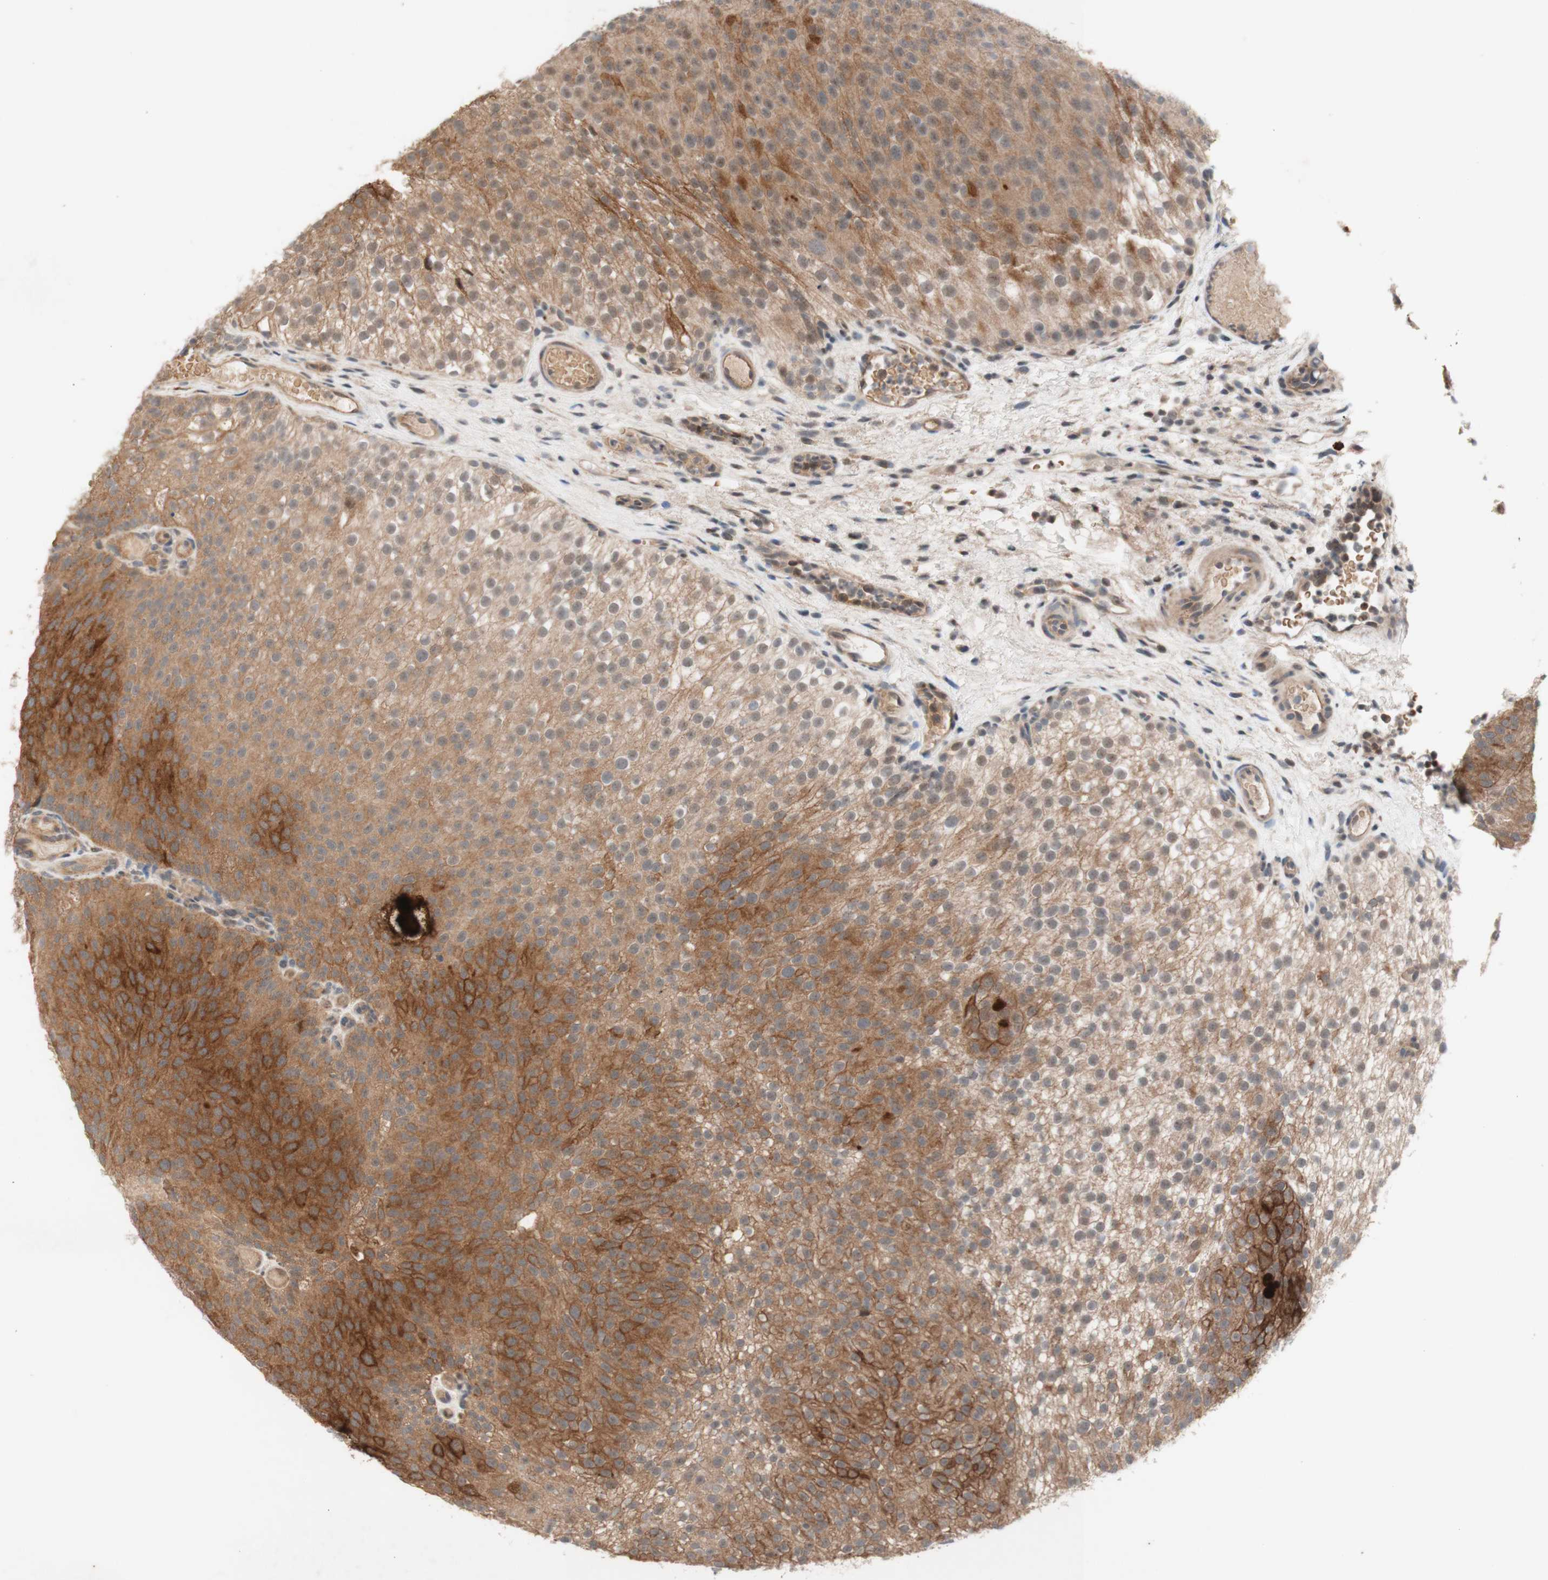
{"staining": {"intensity": "strong", "quantity": ">75%", "location": "cytoplasmic/membranous"}, "tissue": "urothelial cancer", "cell_type": "Tumor cells", "image_type": "cancer", "snomed": [{"axis": "morphology", "description": "Urothelial carcinoma, Low grade"}, {"axis": "topography", "description": "Urinary bladder"}], "caption": "Protein staining of urothelial cancer tissue displays strong cytoplasmic/membranous positivity in approximately >75% of tumor cells.", "gene": "CD55", "patient": {"sex": "male", "age": 78}}